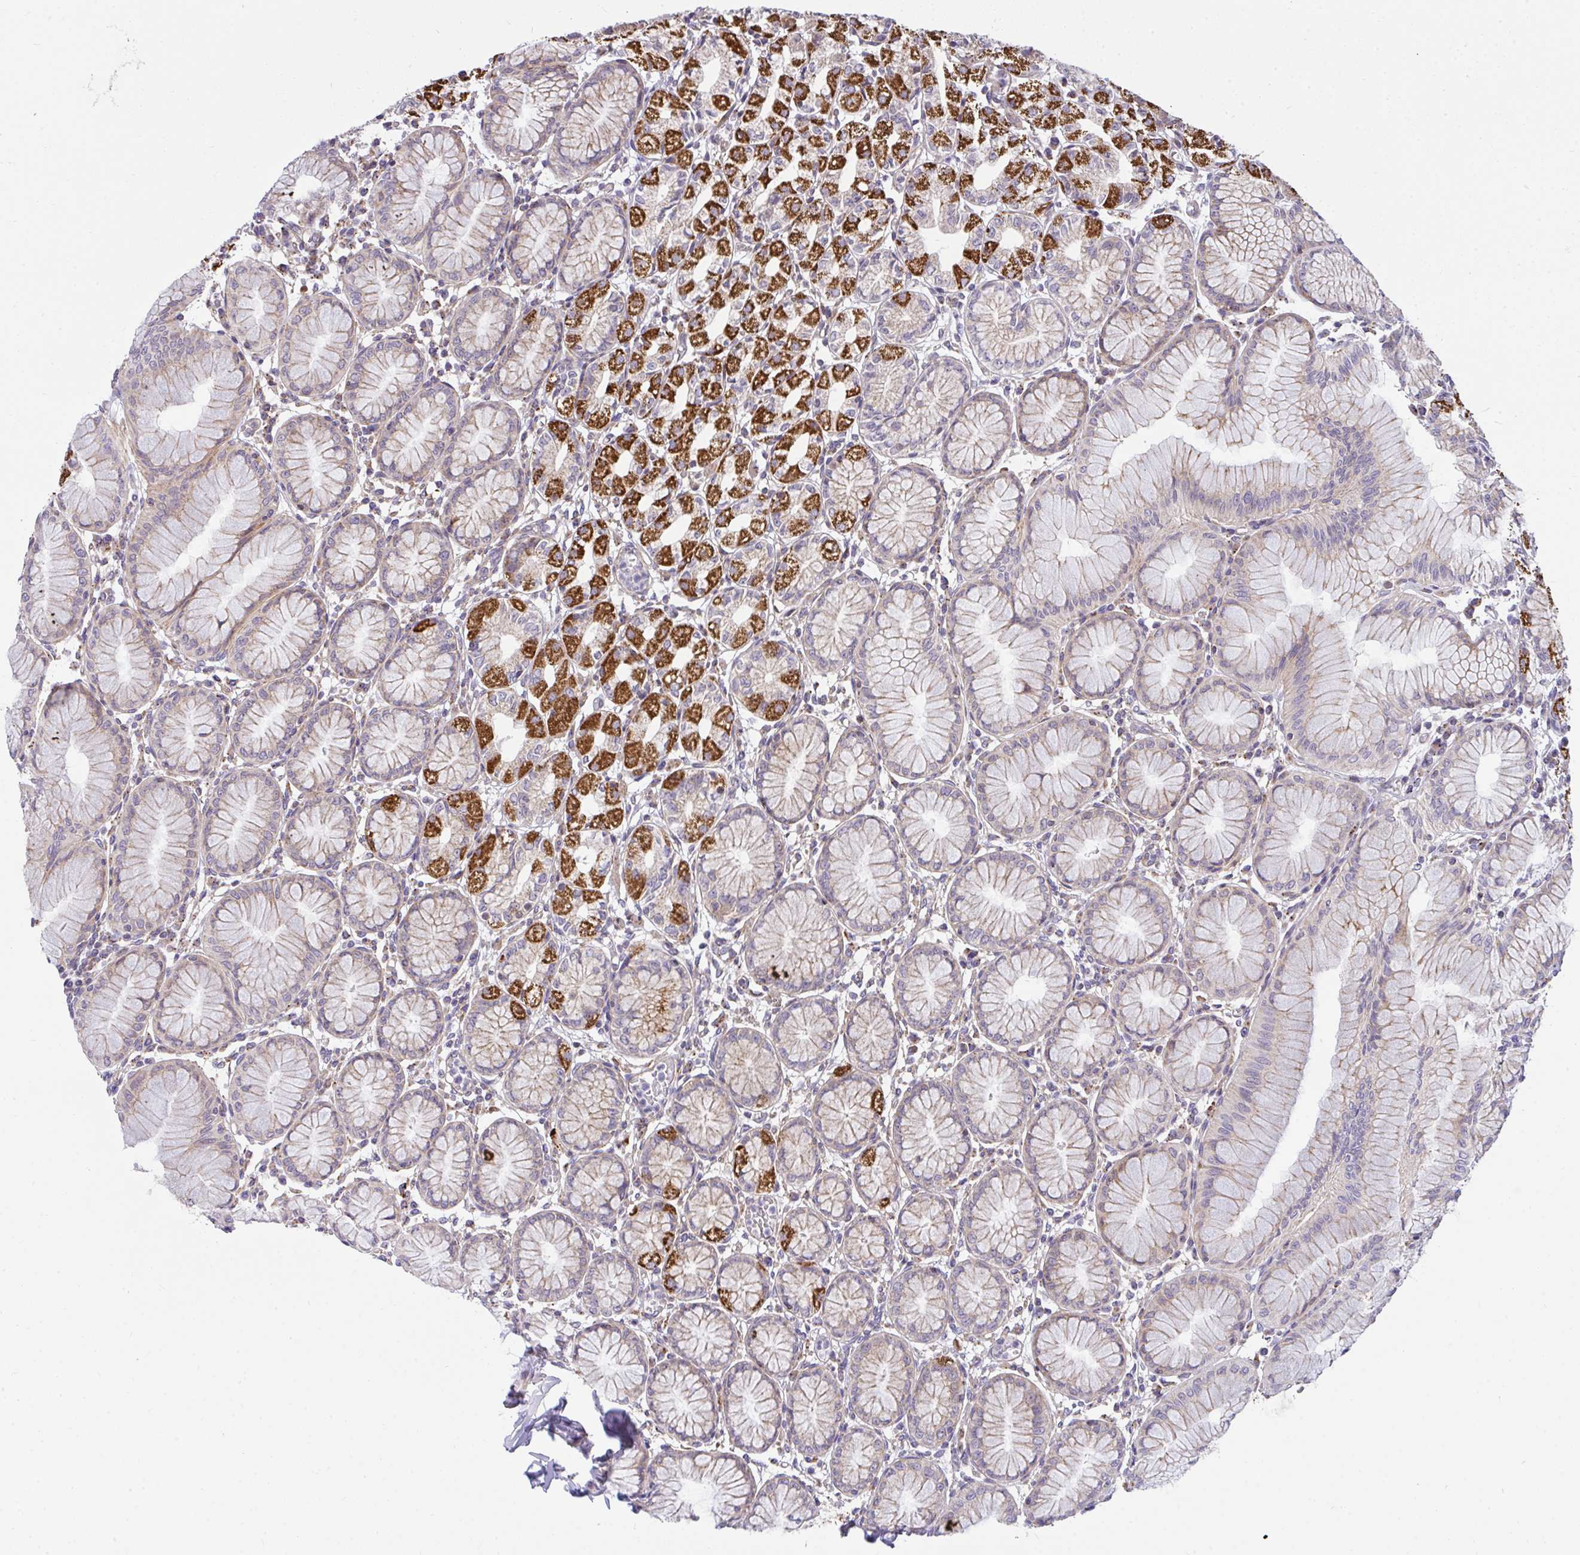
{"staining": {"intensity": "strong", "quantity": "25%-75%", "location": "cytoplasmic/membranous"}, "tissue": "stomach", "cell_type": "Glandular cells", "image_type": "normal", "snomed": [{"axis": "morphology", "description": "Normal tissue, NOS"}, {"axis": "topography", "description": "Stomach"}], "caption": "Human stomach stained with a brown dye demonstrates strong cytoplasmic/membranous positive expression in about 25%-75% of glandular cells.", "gene": "SRRM4", "patient": {"sex": "female", "age": 57}}